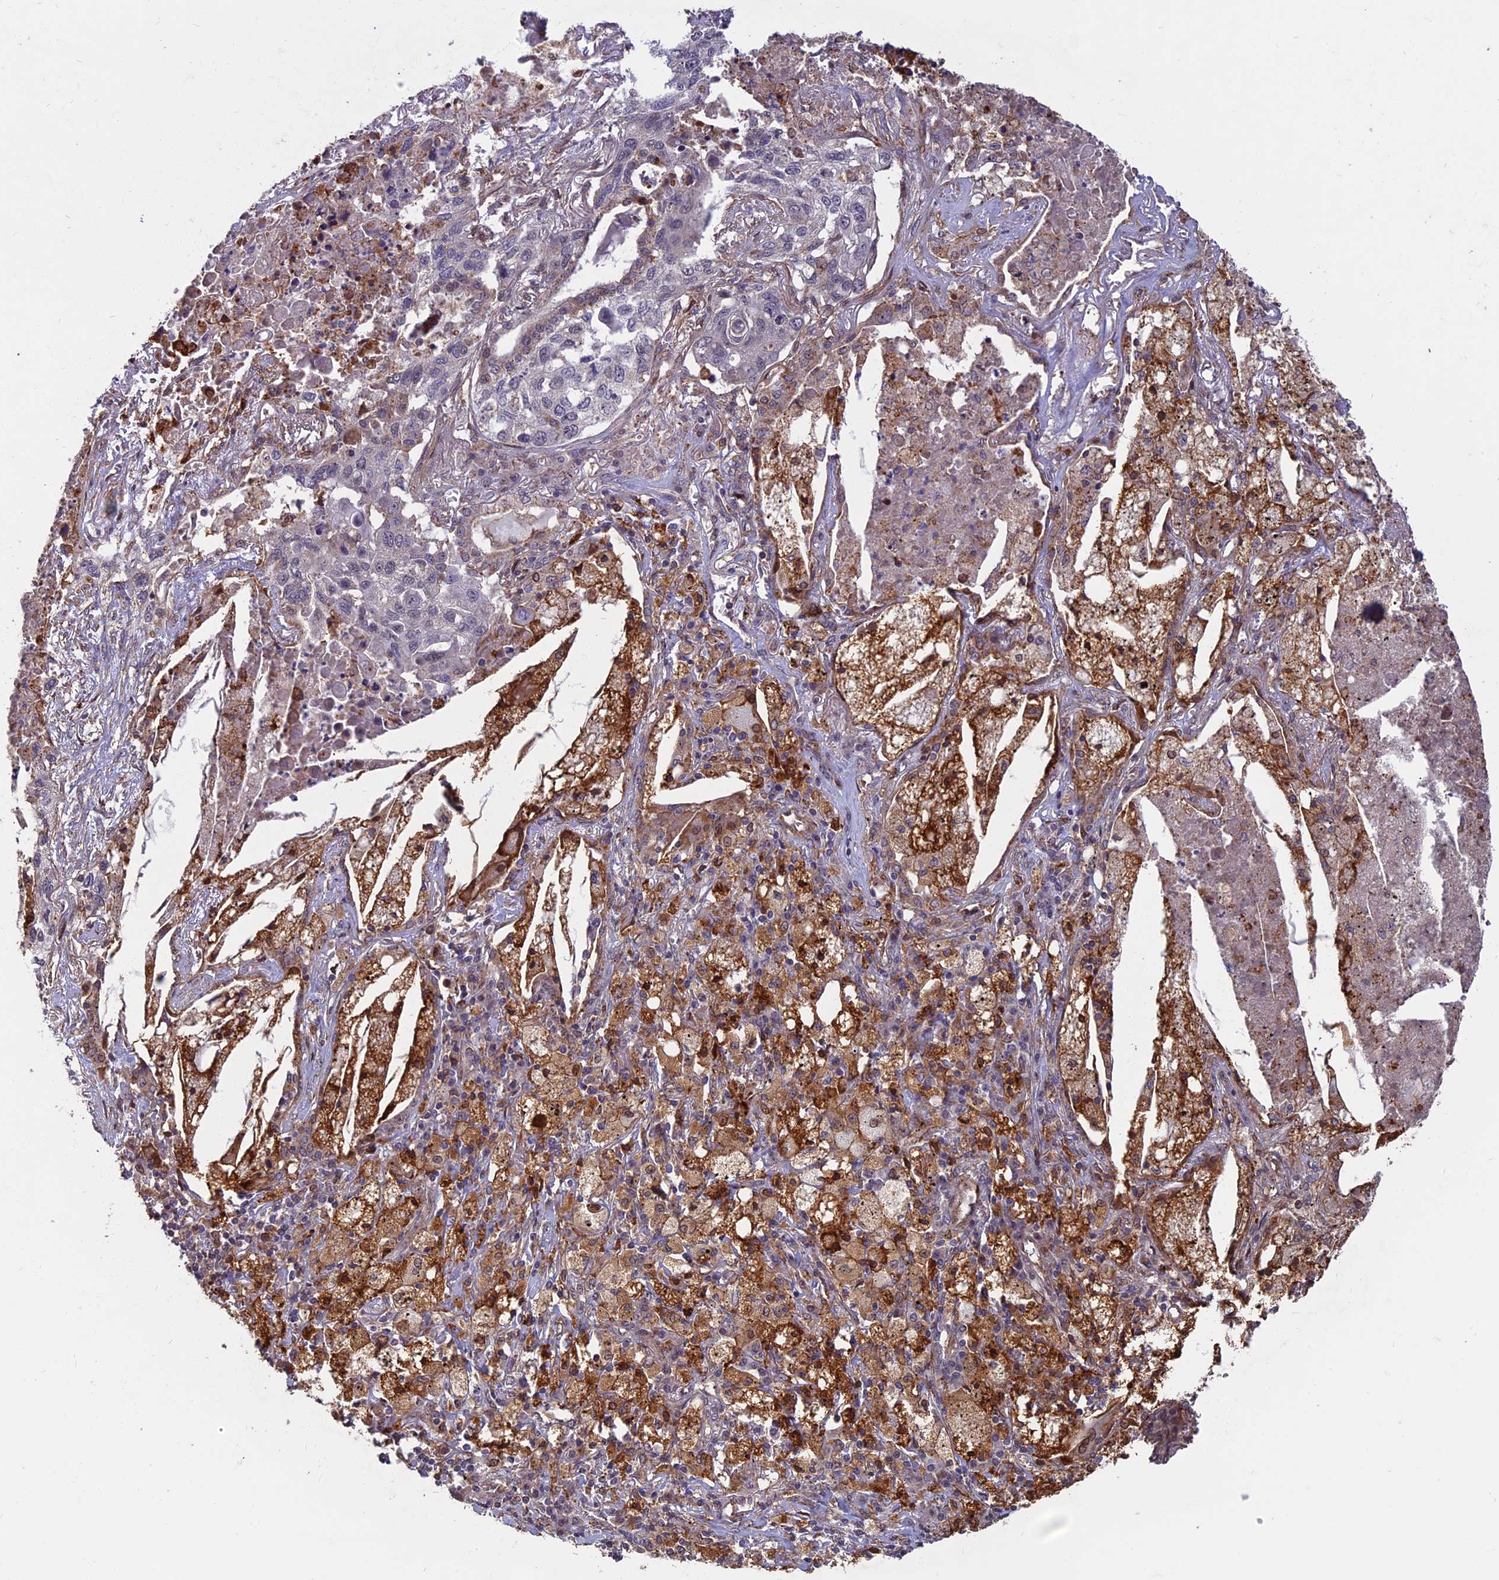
{"staining": {"intensity": "weak", "quantity": "<25%", "location": "nuclear"}, "tissue": "lung cancer", "cell_type": "Tumor cells", "image_type": "cancer", "snomed": [{"axis": "morphology", "description": "Squamous cell carcinoma, NOS"}, {"axis": "topography", "description": "Lung"}], "caption": "The immunohistochemistry micrograph has no significant positivity in tumor cells of squamous cell carcinoma (lung) tissue. Nuclei are stained in blue.", "gene": "SPG11", "patient": {"sex": "female", "age": 63}}